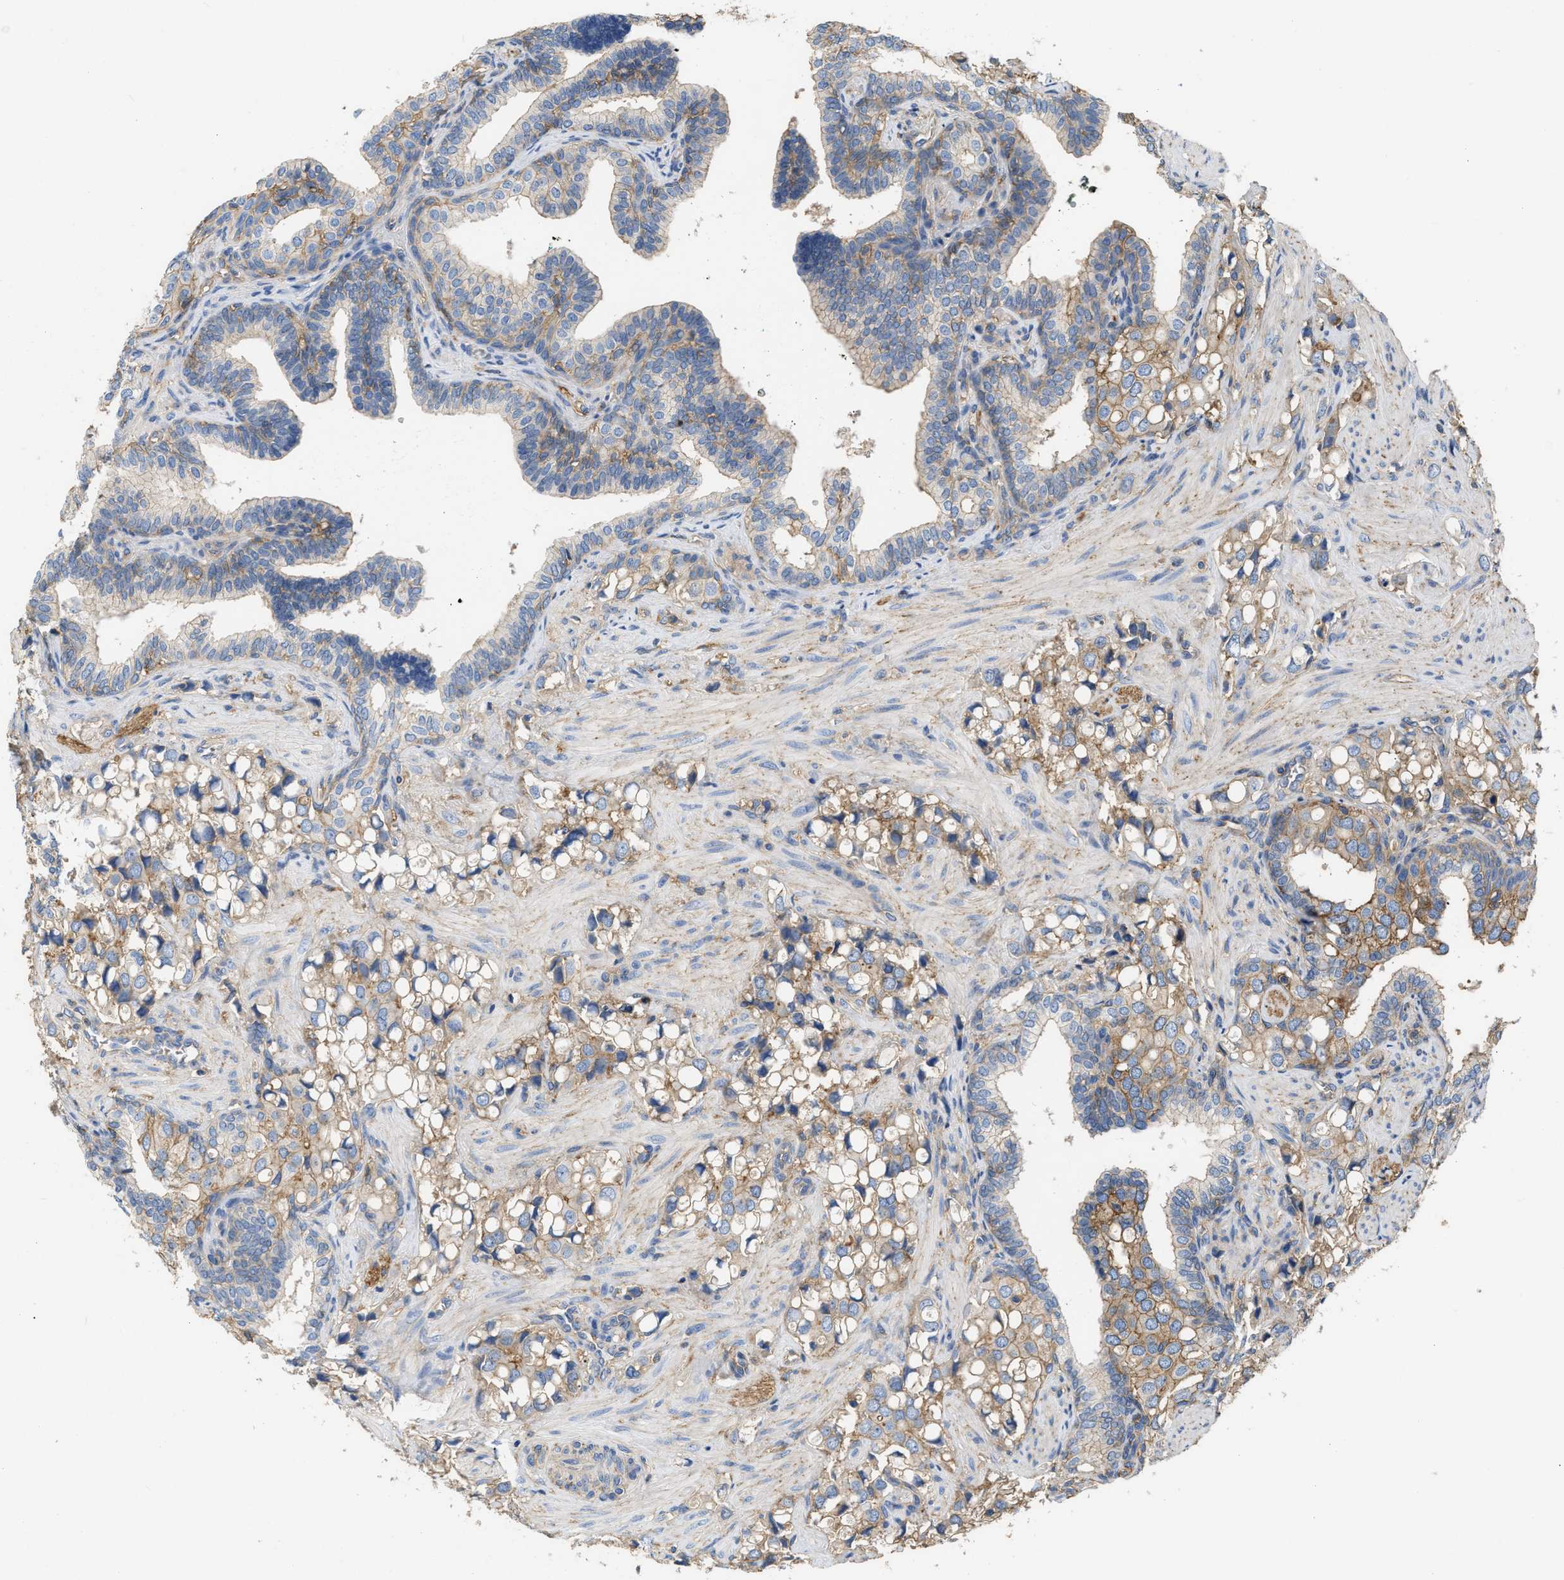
{"staining": {"intensity": "weak", "quantity": "25%-75%", "location": "cytoplasmic/membranous"}, "tissue": "prostate cancer", "cell_type": "Tumor cells", "image_type": "cancer", "snomed": [{"axis": "morphology", "description": "Adenocarcinoma, High grade"}, {"axis": "topography", "description": "Prostate"}], "caption": "Tumor cells reveal low levels of weak cytoplasmic/membranous positivity in about 25%-75% of cells in human prostate high-grade adenocarcinoma.", "gene": "GNB4", "patient": {"sex": "male", "age": 52}}